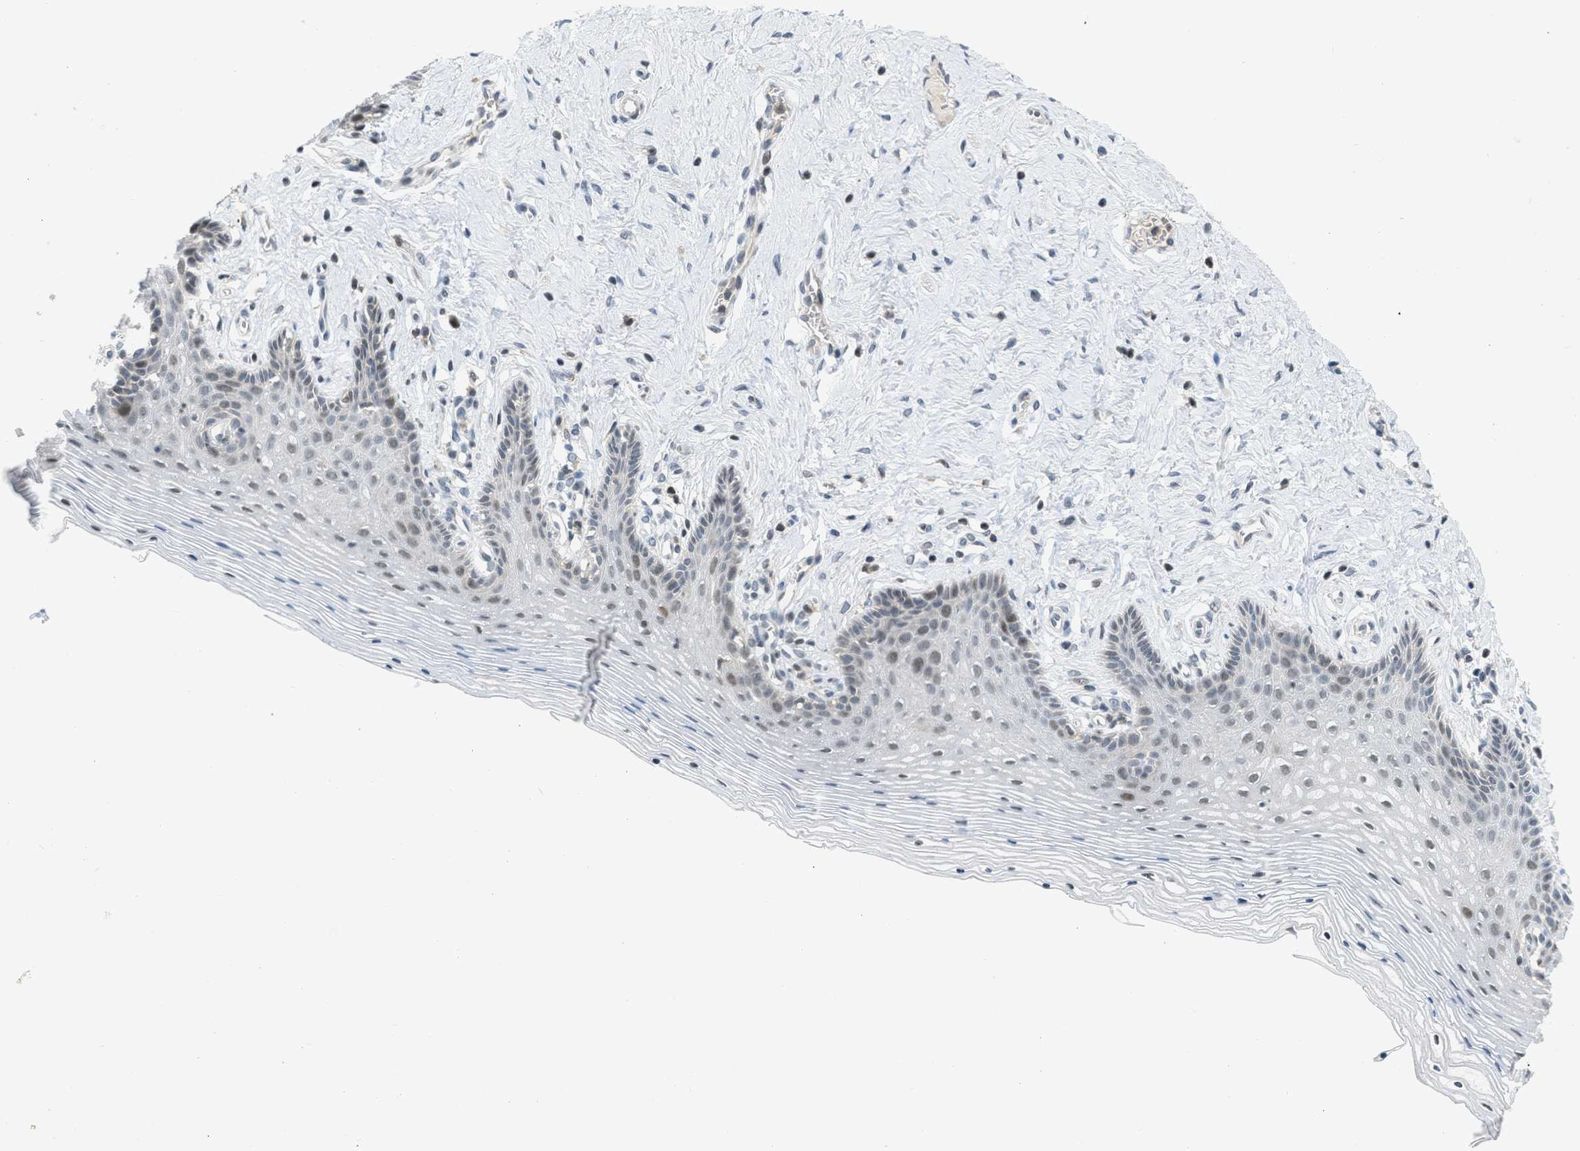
{"staining": {"intensity": "weak", "quantity": "<25%", "location": "nuclear"}, "tissue": "vagina", "cell_type": "Squamous epithelial cells", "image_type": "normal", "snomed": [{"axis": "morphology", "description": "Normal tissue, NOS"}, {"axis": "topography", "description": "Vagina"}], "caption": "Histopathology image shows no significant protein staining in squamous epithelial cells of unremarkable vagina. (Immunohistochemistry, brightfield microscopy, high magnification).", "gene": "TTBK2", "patient": {"sex": "female", "age": 32}}